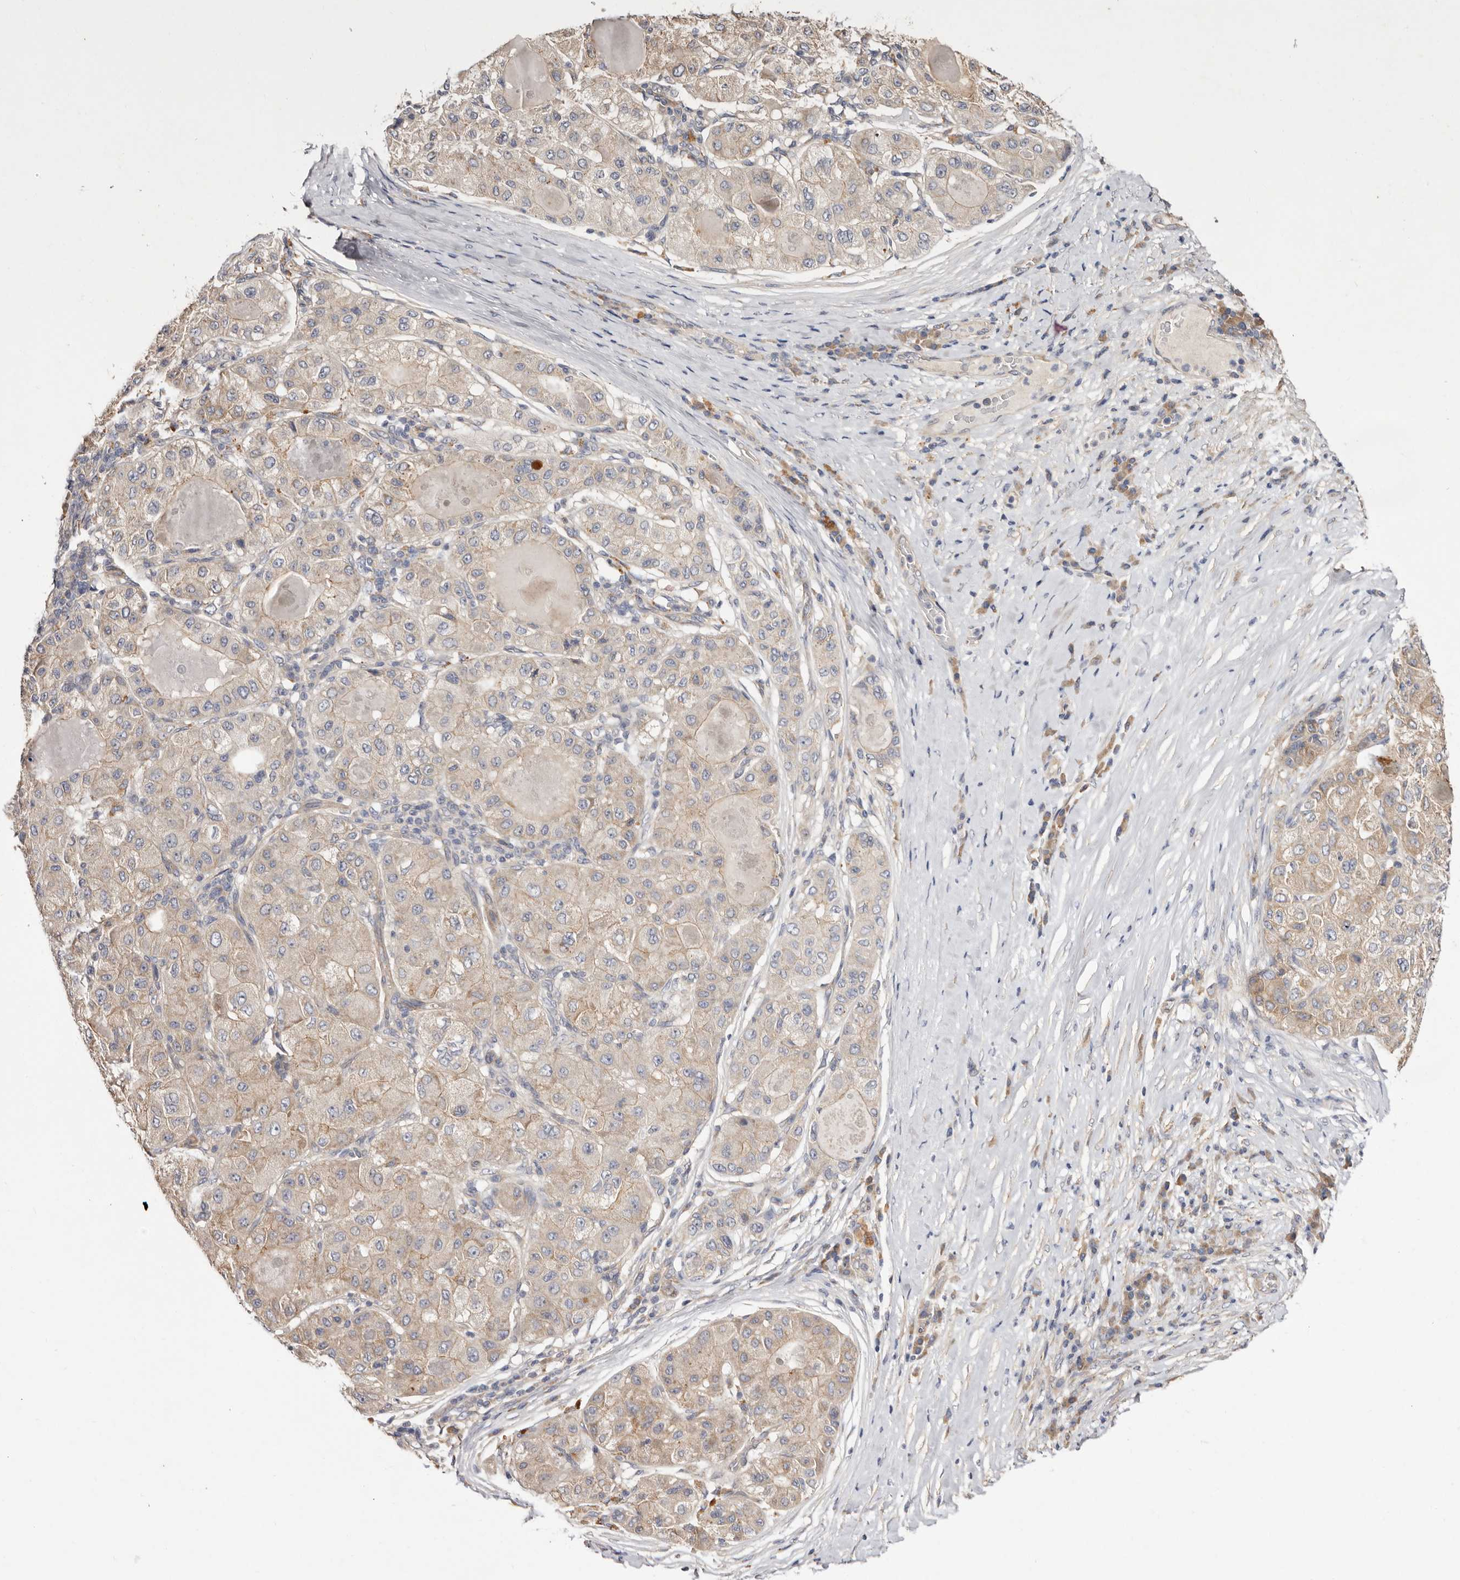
{"staining": {"intensity": "weak", "quantity": "25%-75%", "location": "cytoplasmic/membranous"}, "tissue": "liver cancer", "cell_type": "Tumor cells", "image_type": "cancer", "snomed": [{"axis": "morphology", "description": "Carcinoma, Hepatocellular, NOS"}, {"axis": "topography", "description": "Liver"}], "caption": "Immunohistochemistry (IHC) (DAB (3,3'-diaminobenzidine)) staining of human hepatocellular carcinoma (liver) shows weak cytoplasmic/membranous protein expression in about 25%-75% of tumor cells. Ihc stains the protein of interest in brown and the nuclei are stained blue.", "gene": "FAM167B", "patient": {"sex": "male", "age": 80}}